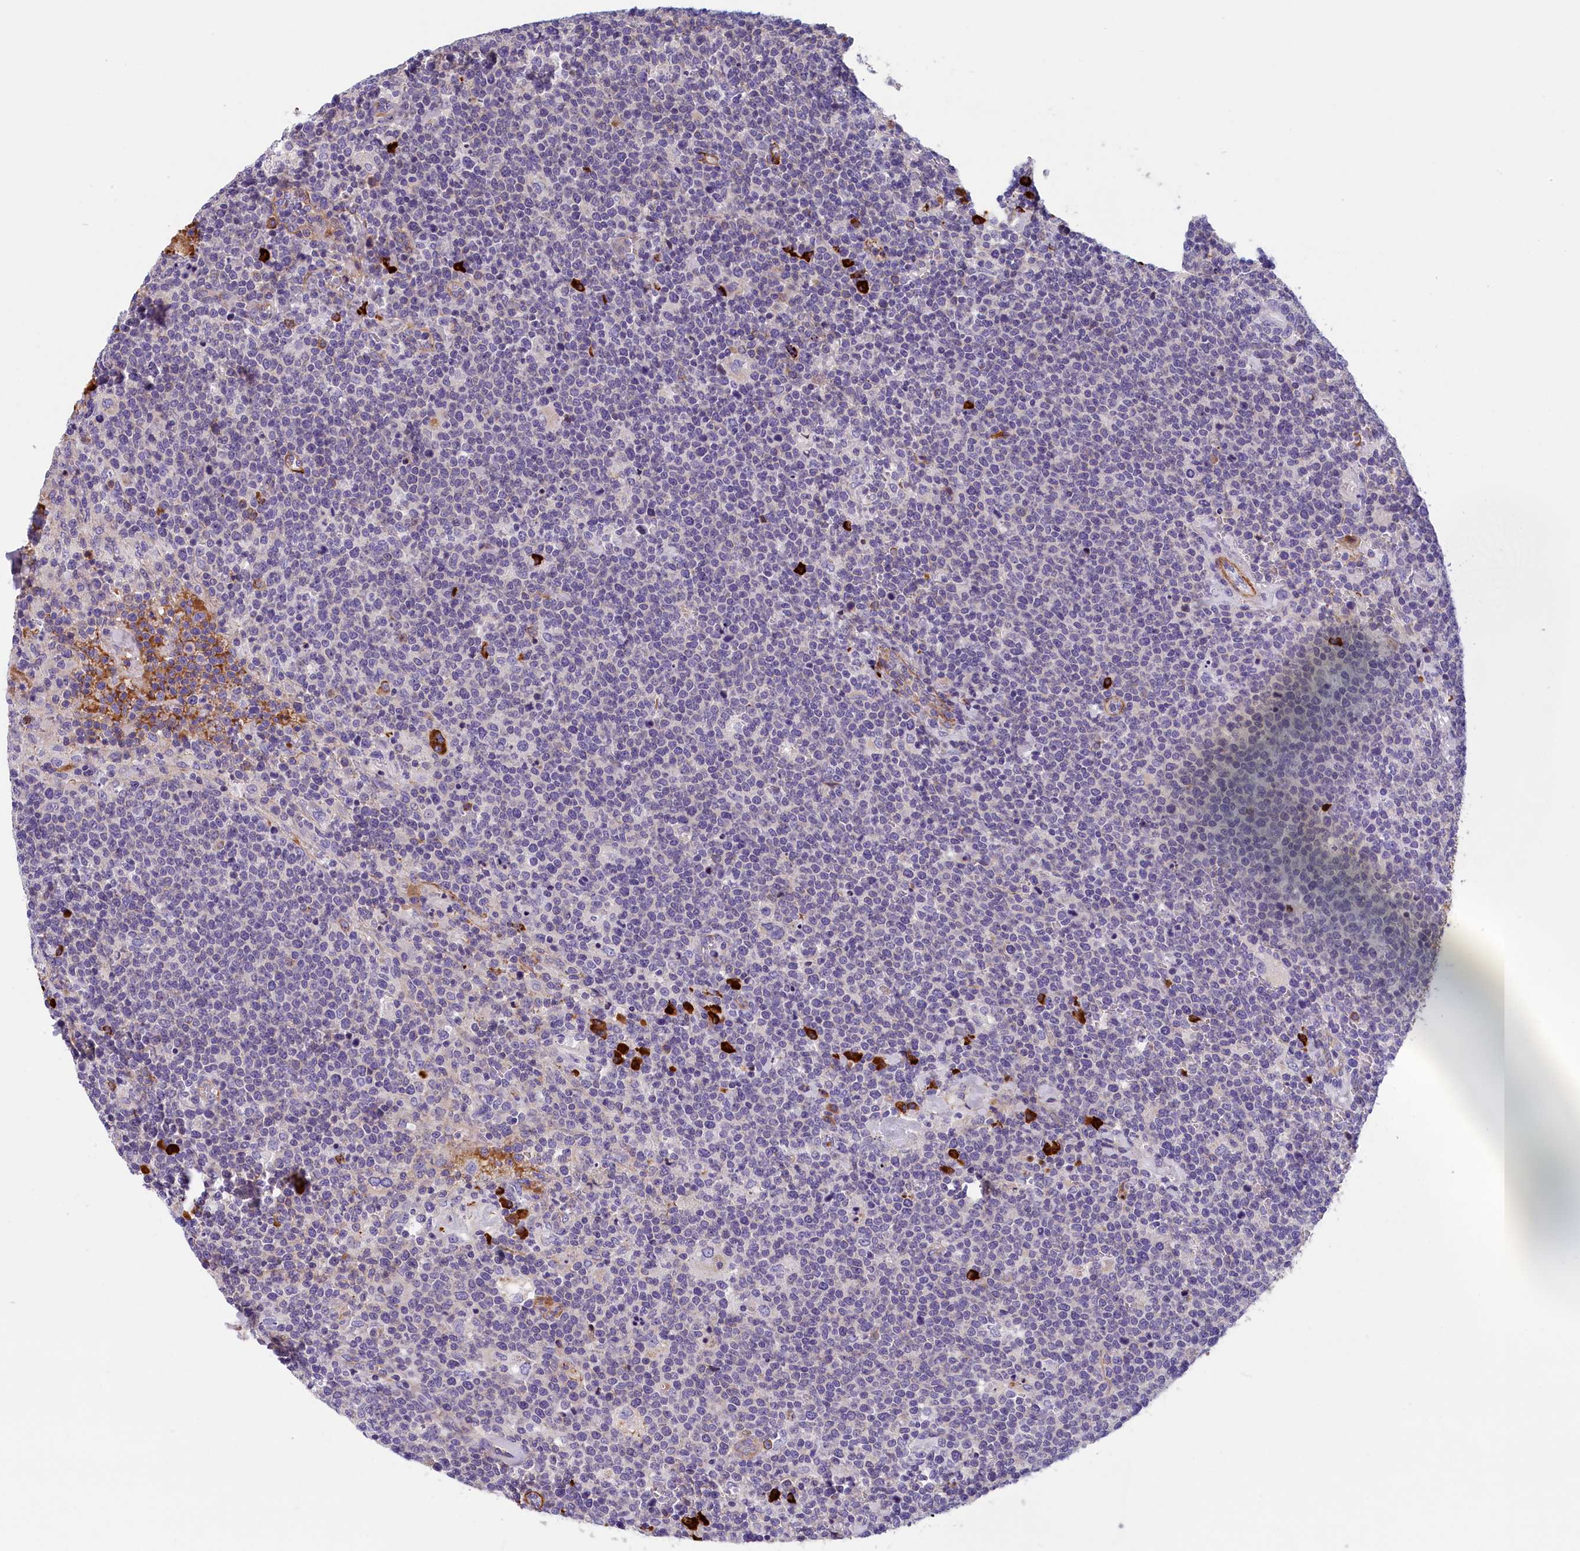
{"staining": {"intensity": "negative", "quantity": "none", "location": "none"}, "tissue": "lymphoma", "cell_type": "Tumor cells", "image_type": "cancer", "snomed": [{"axis": "morphology", "description": "Malignant lymphoma, non-Hodgkin's type, High grade"}, {"axis": "topography", "description": "Lymph node"}], "caption": "Immunohistochemical staining of human malignant lymphoma, non-Hodgkin's type (high-grade) exhibits no significant positivity in tumor cells. (DAB IHC with hematoxylin counter stain).", "gene": "BCL2L13", "patient": {"sex": "male", "age": 61}}